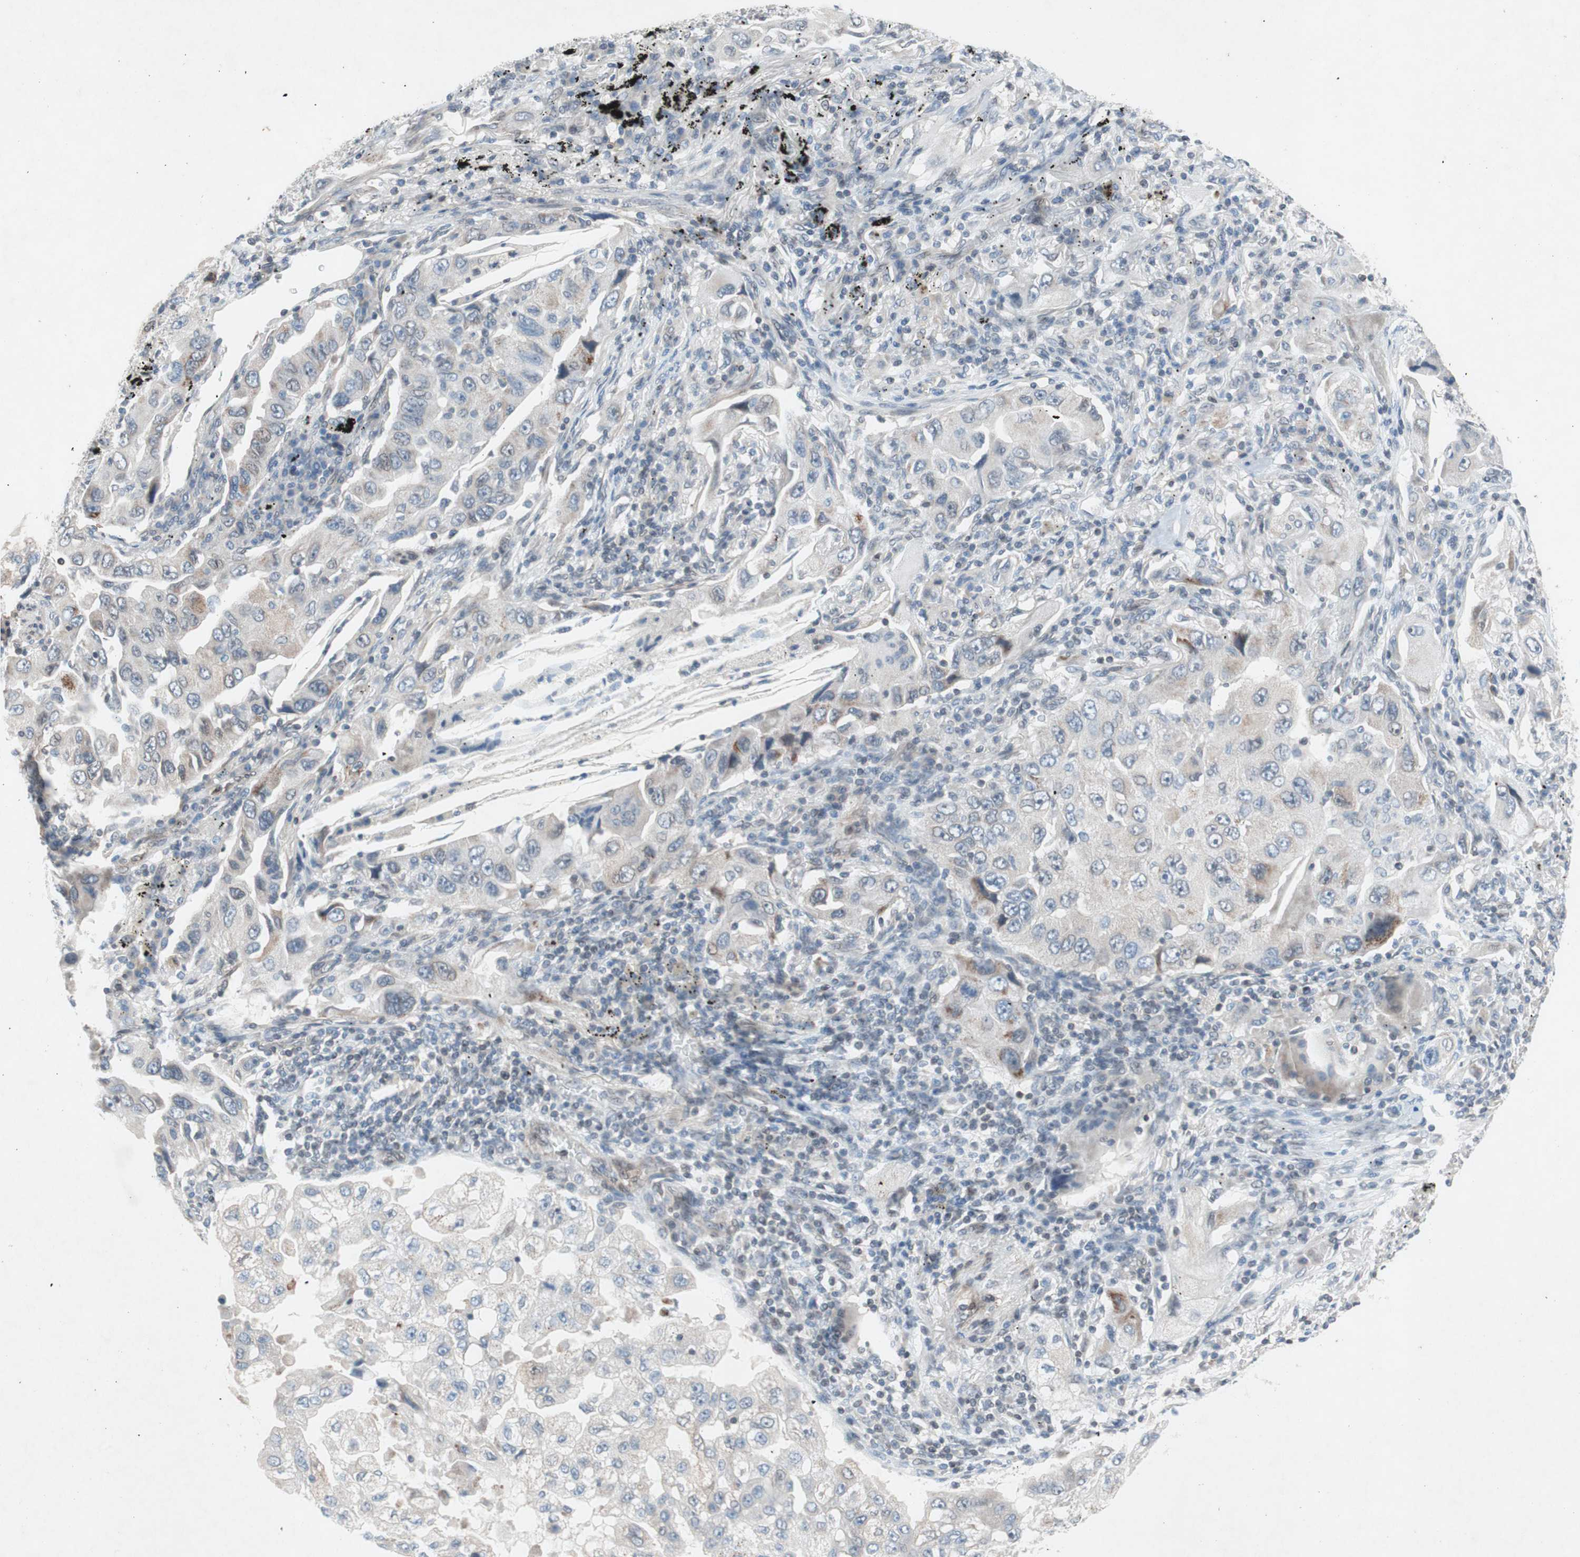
{"staining": {"intensity": "negative", "quantity": "none", "location": "none"}, "tissue": "lung cancer", "cell_type": "Tumor cells", "image_type": "cancer", "snomed": [{"axis": "morphology", "description": "Adenocarcinoma, NOS"}, {"axis": "topography", "description": "Lung"}], "caption": "A micrograph of human lung cancer (adenocarcinoma) is negative for staining in tumor cells.", "gene": "ARNT2", "patient": {"sex": "female", "age": 65}}